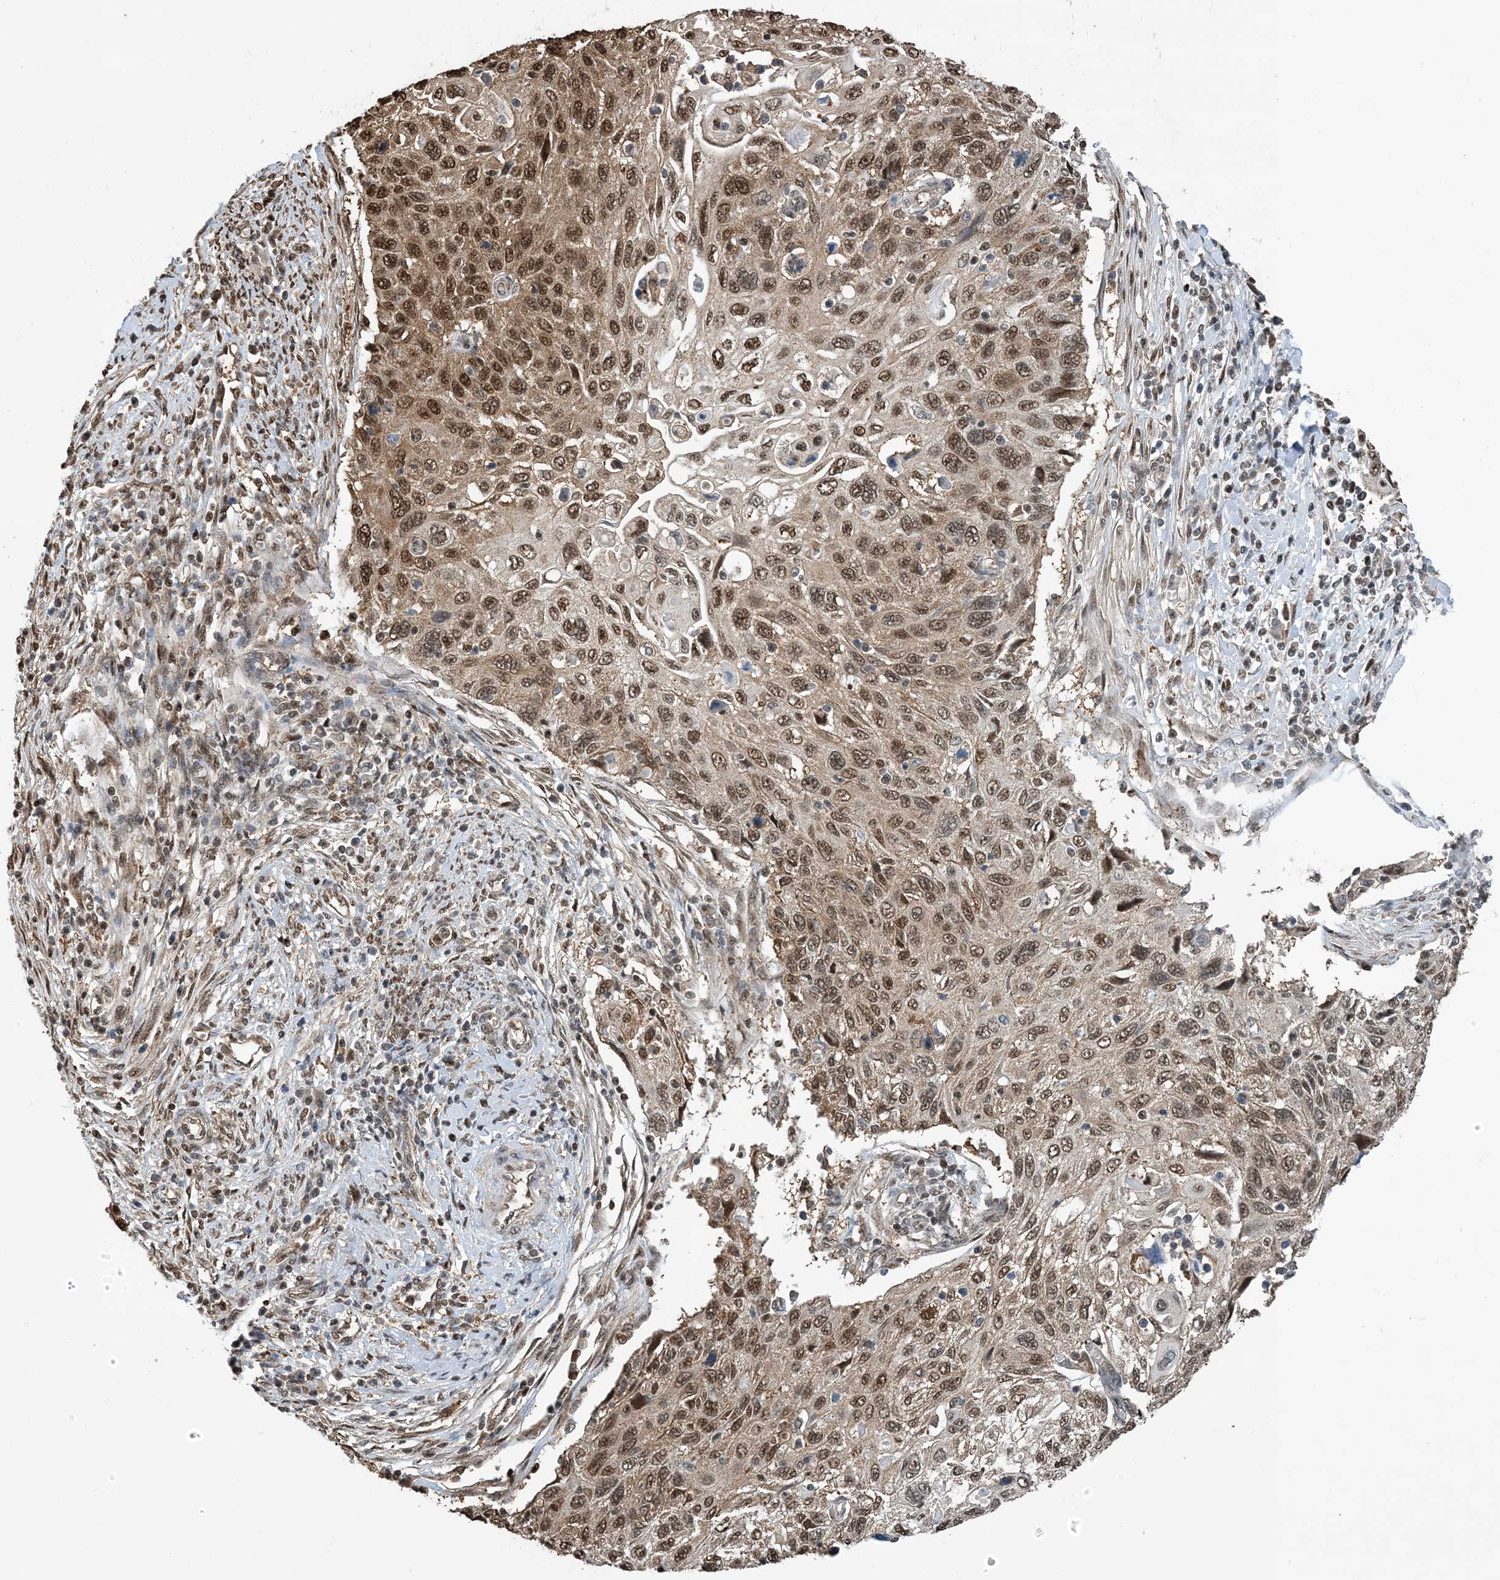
{"staining": {"intensity": "moderate", "quantity": ">75%", "location": "nuclear"}, "tissue": "cervical cancer", "cell_type": "Tumor cells", "image_type": "cancer", "snomed": [{"axis": "morphology", "description": "Squamous cell carcinoma, NOS"}, {"axis": "topography", "description": "Cervix"}], "caption": "DAB immunohistochemical staining of cervical cancer (squamous cell carcinoma) displays moderate nuclear protein staining in about >75% of tumor cells. The protein of interest is stained brown, and the nuclei are stained in blue (DAB IHC with brightfield microscopy, high magnification).", "gene": "HSPA1A", "patient": {"sex": "female", "age": 70}}